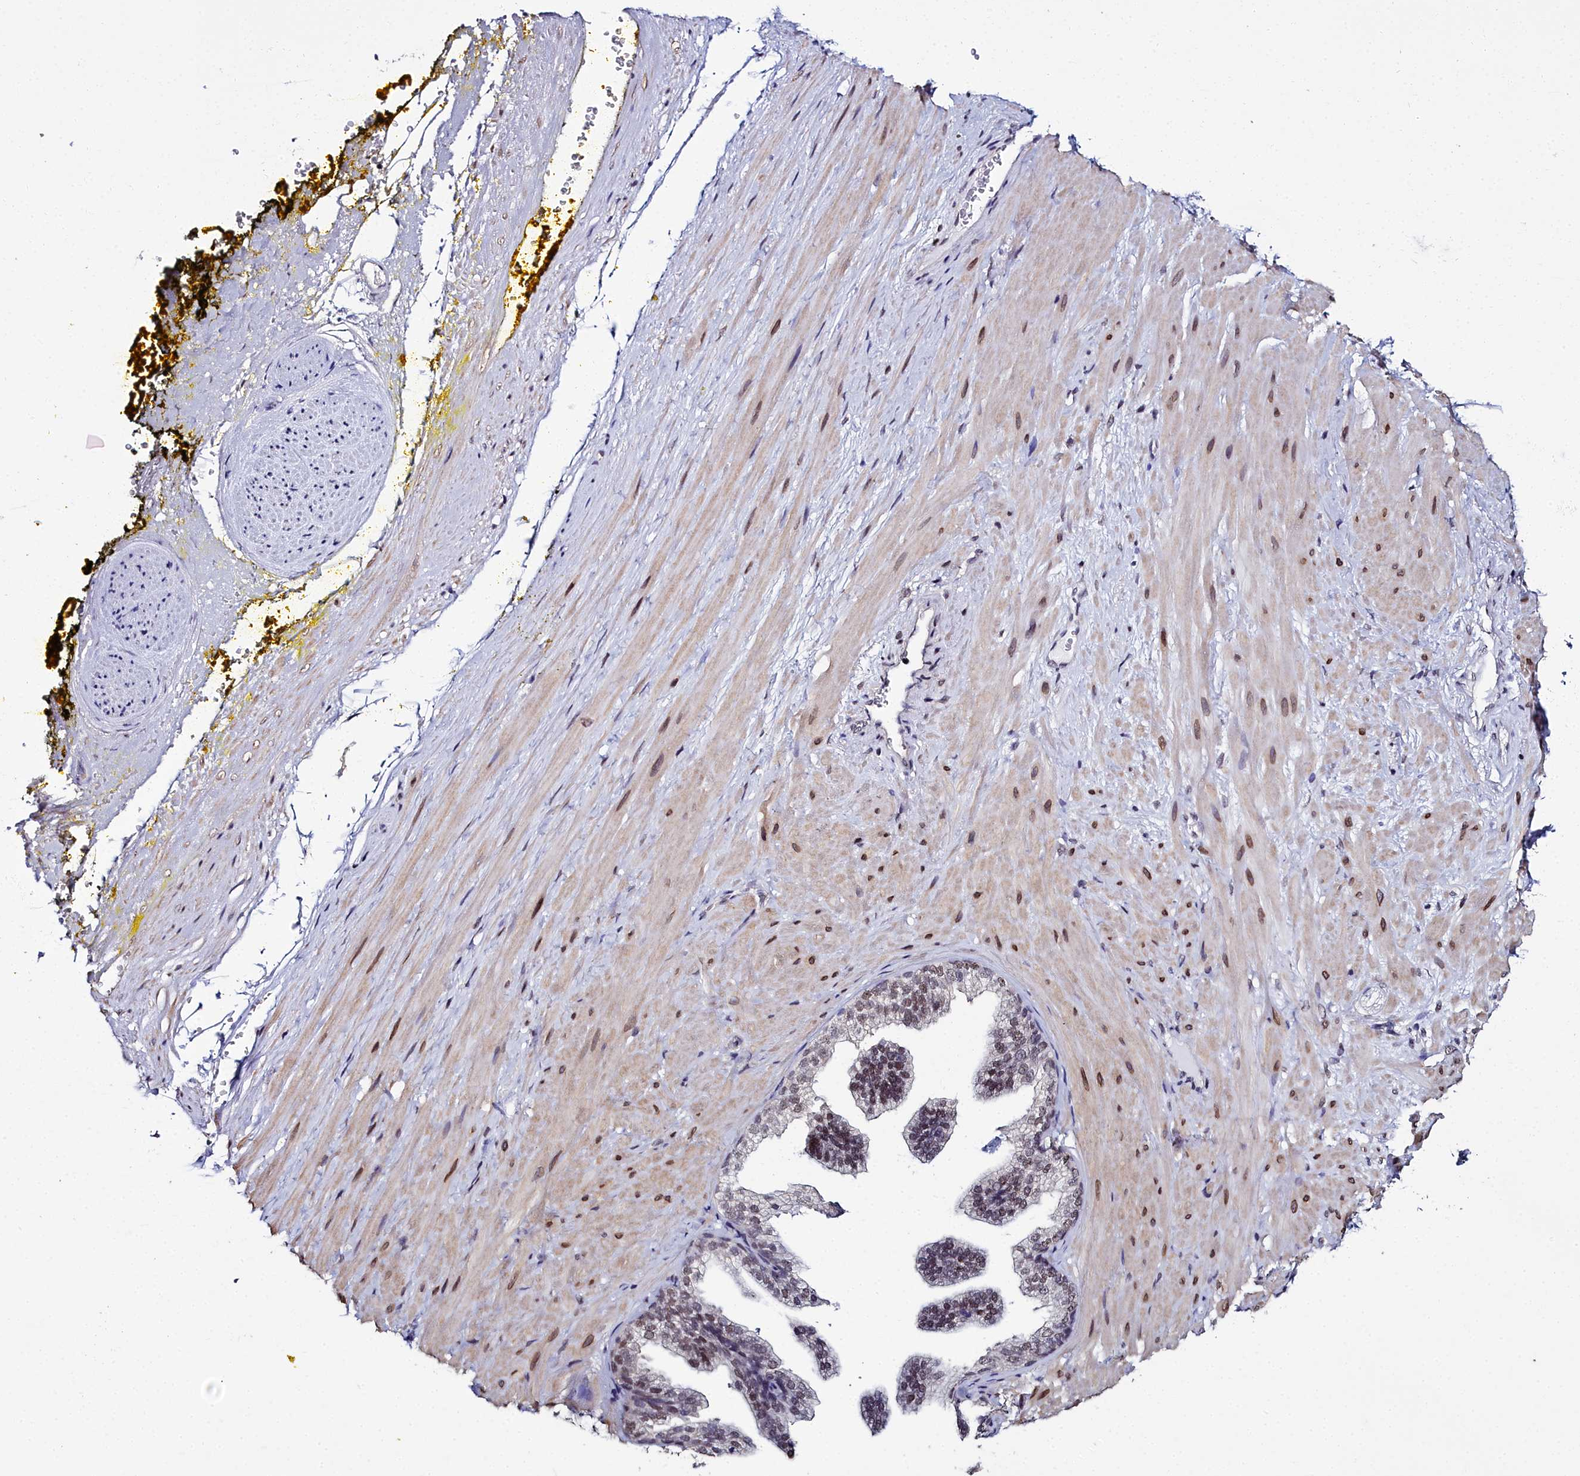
{"staining": {"intensity": "weak", "quantity": "25%-75%", "location": "nuclear"}, "tissue": "adipose tissue", "cell_type": "Adipocytes", "image_type": "normal", "snomed": [{"axis": "morphology", "description": "Normal tissue, NOS"}, {"axis": "morphology", "description": "Adenocarcinoma, Low grade"}, {"axis": "topography", "description": "Prostate"}, {"axis": "topography", "description": "Peripheral nerve tissue"}], "caption": "Weak nuclear expression is appreciated in approximately 25%-75% of adipocytes in unremarkable adipose tissue. (DAB = brown stain, brightfield microscopy at high magnification).", "gene": "CCDC97", "patient": {"sex": "male", "age": 63}}